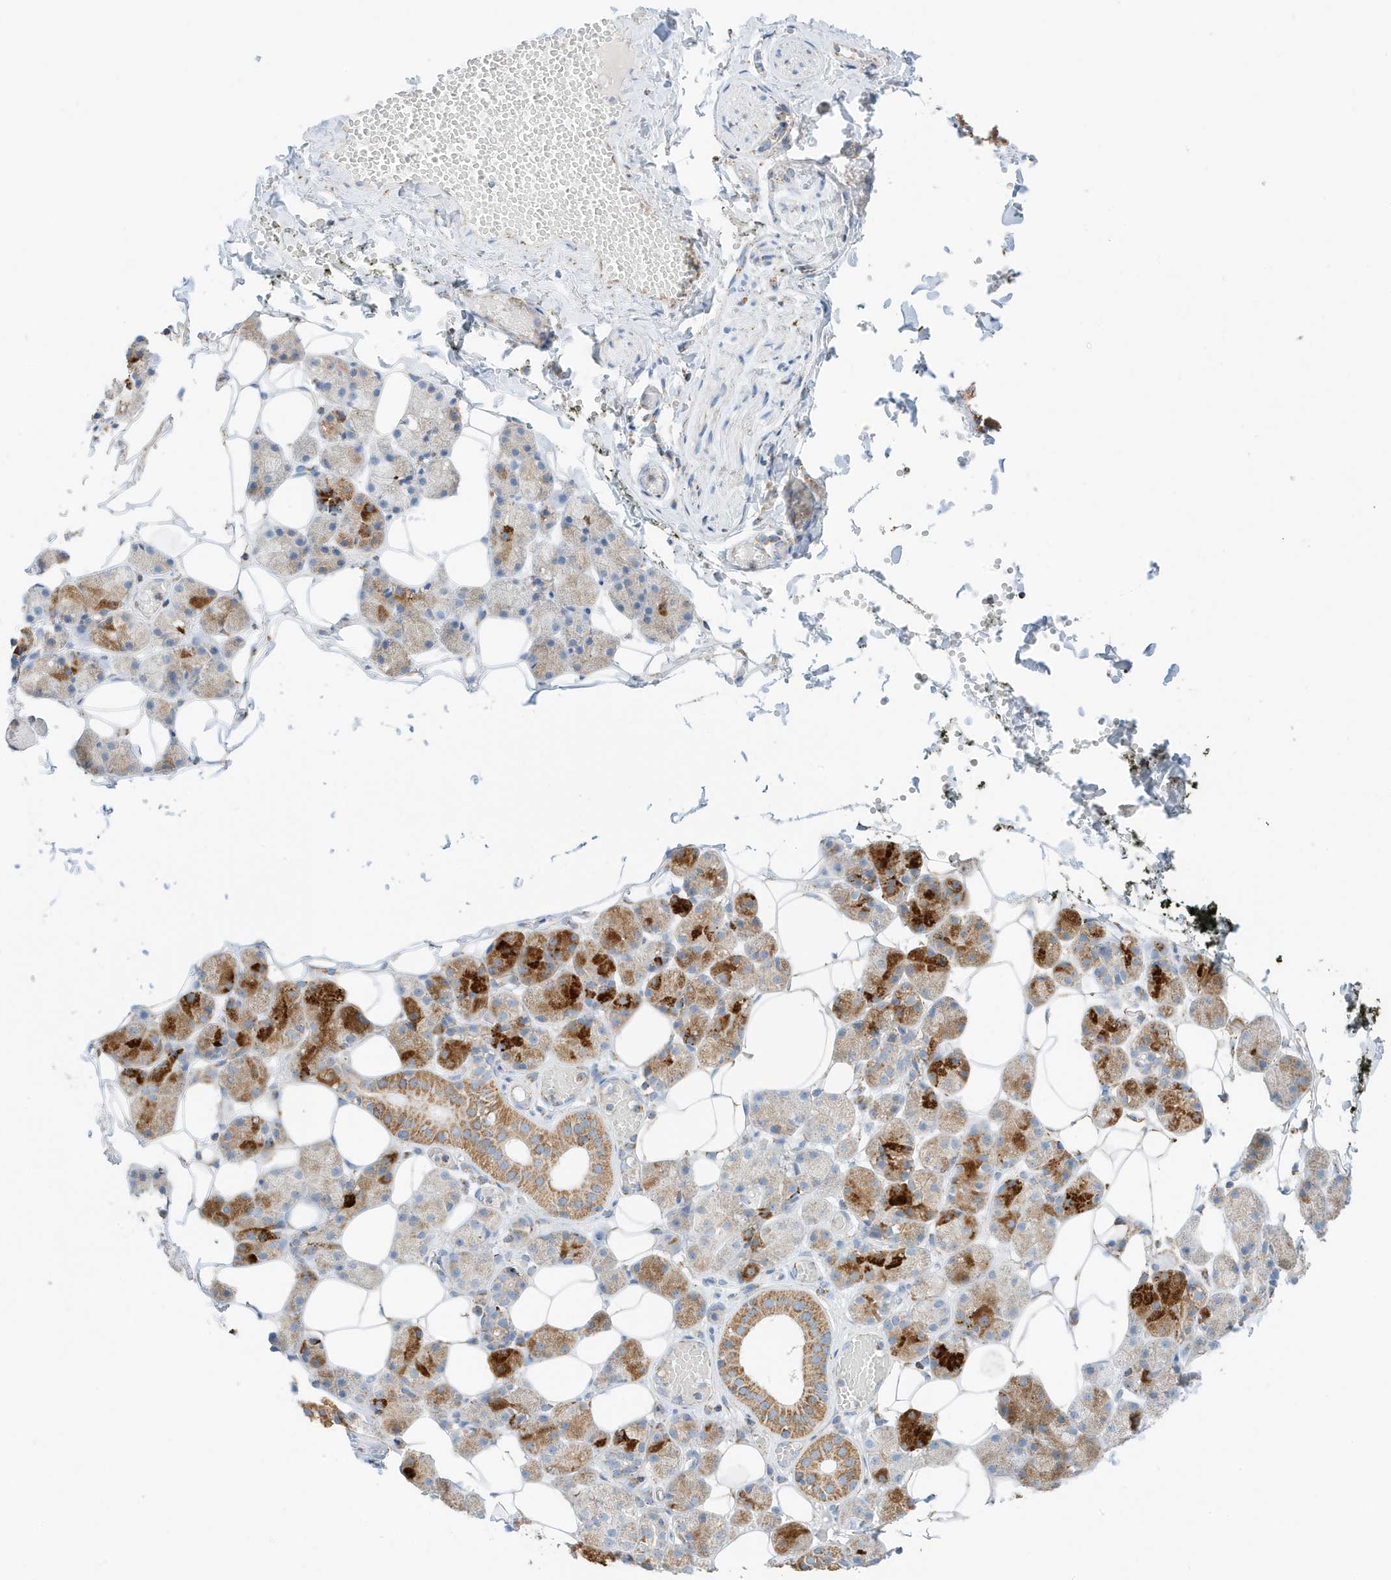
{"staining": {"intensity": "strong", "quantity": ">75%", "location": "cytoplasmic/membranous"}, "tissue": "salivary gland", "cell_type": "Glandular cells", "image_type": "normal", "snomed": [{"axis": "morphology", "description": "Normal tissue, NOS"}, {"axis": "topography", "description": "Salivary gland"}], "caption": "Immunohistochemical staining of benign human salivary gland demonstrates >75% levels of strong cytoplasmic/membranous protein positivity in about >75% of glandular cells.", "gene": "CAPN13", "patient": {"sex": "female", "age": 33}}